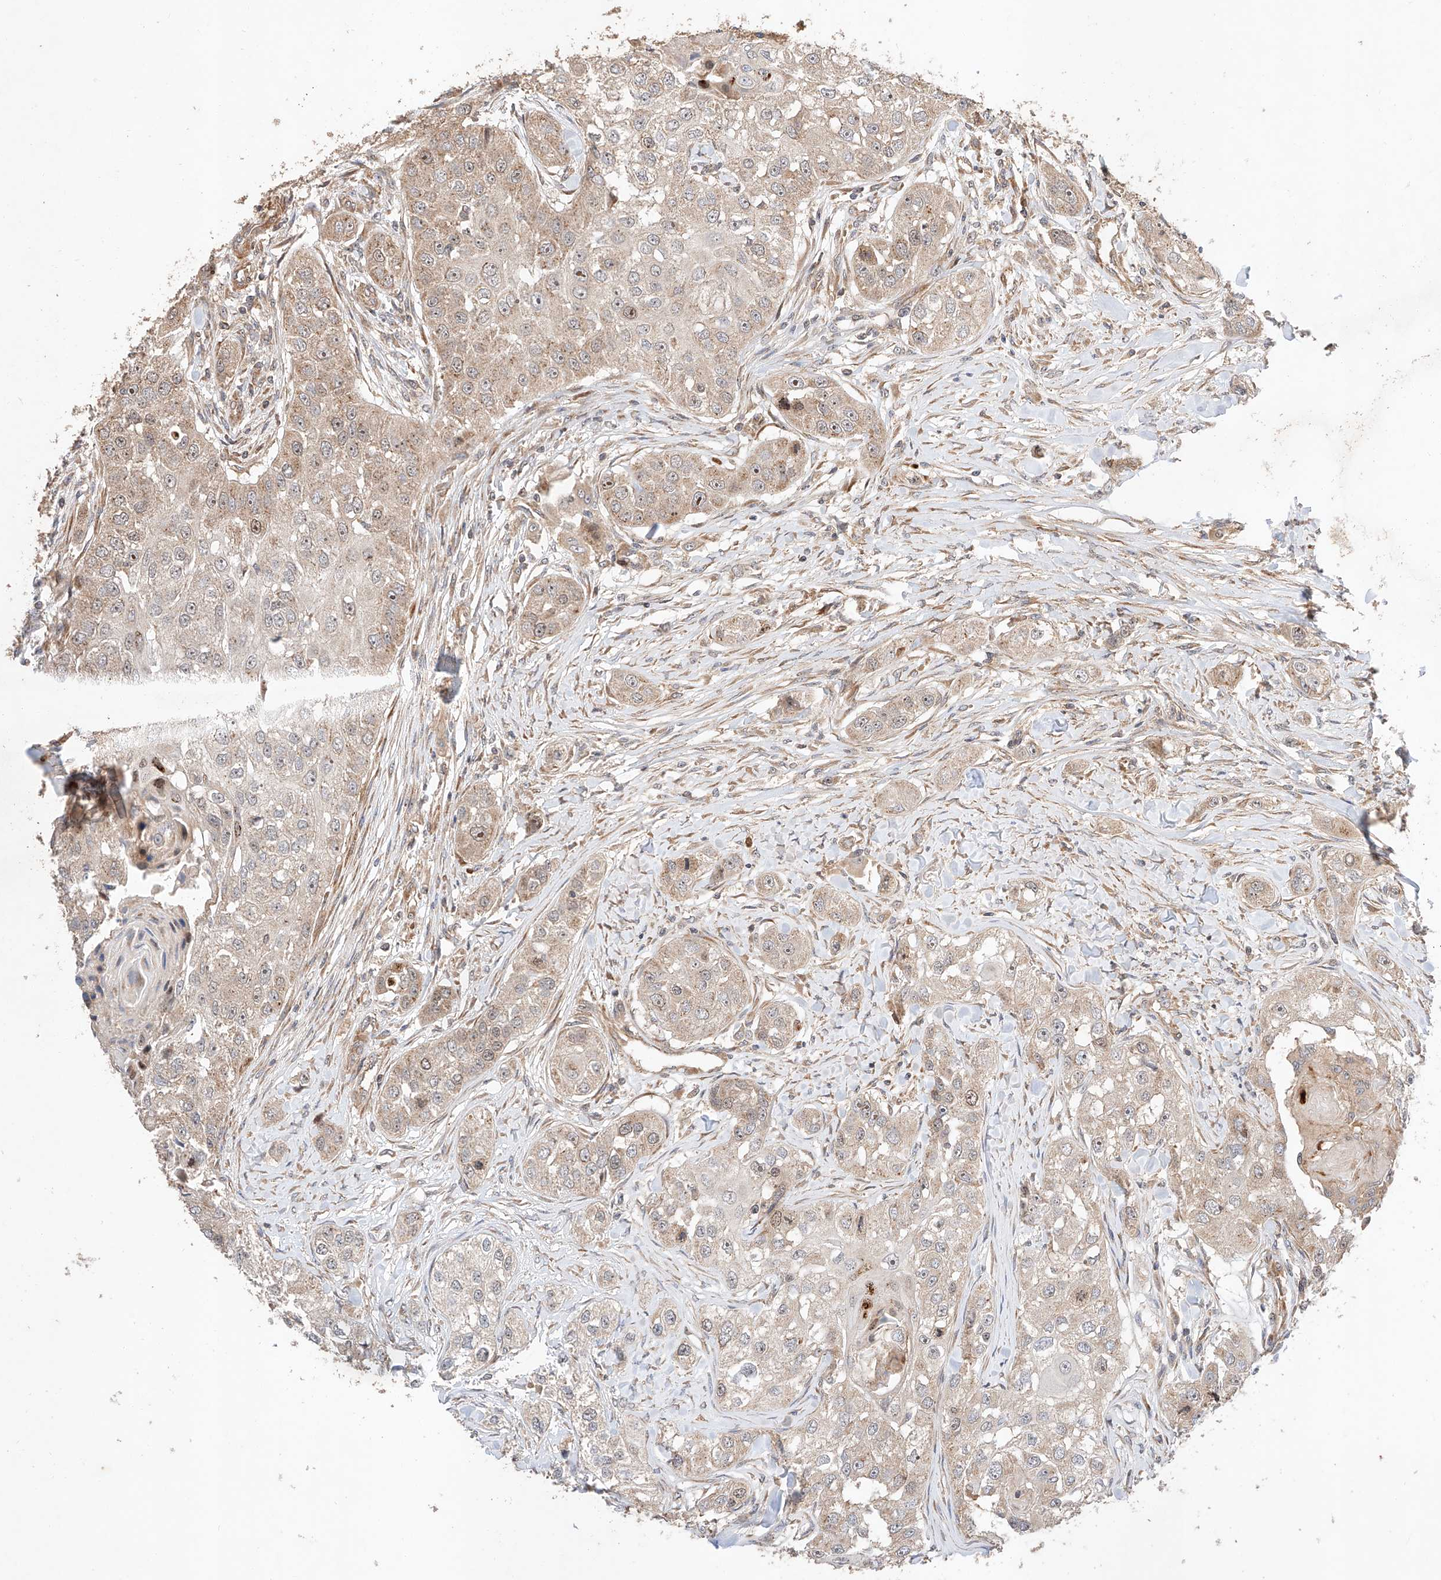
{"staining": {"intensity": "weak", "quantity": ">75%", "location": "cytoplasmic/membranous,nuclear"}, "tissue": "head and neck cancer", "cell_type": "Tumor cells", "image_type": "cancer", "snomed": [{"axis": "morphology", "description": "Normal tissue, NOS"}, {"axis": "morphology", "description": "Squamous cell carcinoma, NOS"}, {"axis": "topography", "description": "Skeletal muscle"}, {"axis": "topography", "description": "Head-Neck"}], "caption": "The histopathology image shows immunohistochemical staining of squamous cell carcinoma (head and neck). There is weak cytoplasmic/membranous and nuclear expression is appreciated in about >75% of tumor cells.", "gene": "RAB23", "patient": {"sex": "male", "age": 51}}